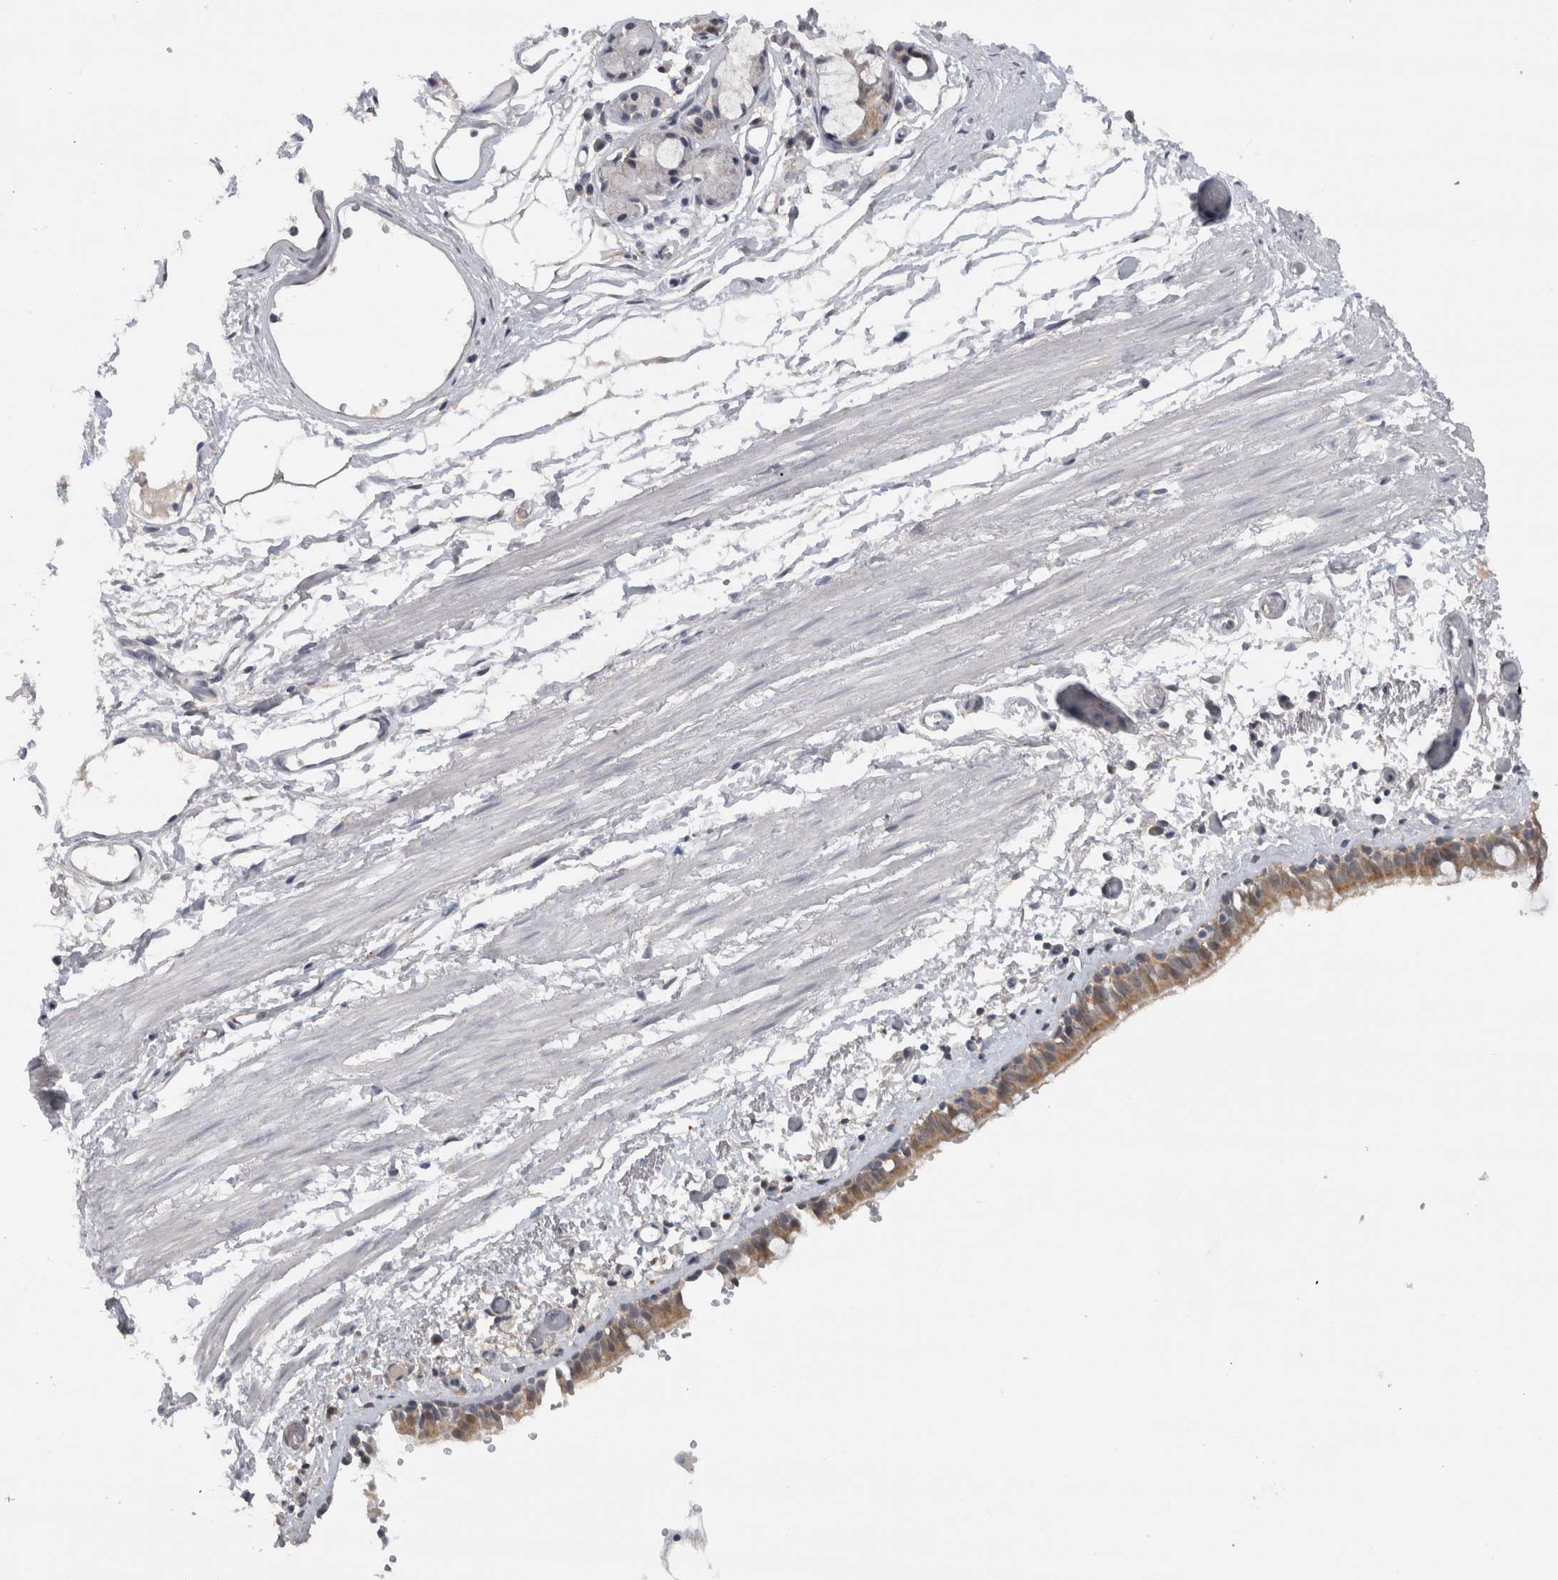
{"staining": {"intensity": "moderate", "quantity": ">75%", "location": "cytoplasmic/membranous"}, "tissue": "bronchus", "cell_type": "Respiratory epithelial cells", "image_type": "normal", "snomed": [{"axis": "morphology", "description": "Normal tissue, NOS"}, {"axis": "topography", "description": "Bronchus"}, {"axis": "topography", "description": "Lung"}], "caption": "The image shows immunohistochemical staining of normal bronchus. There is moderate cytoplasmic/membranous staining is seen in approximately >75% of respiratory epithelial cells.", "gene": "DYRK2", "patient": {"sex": "male", "age": 56}}